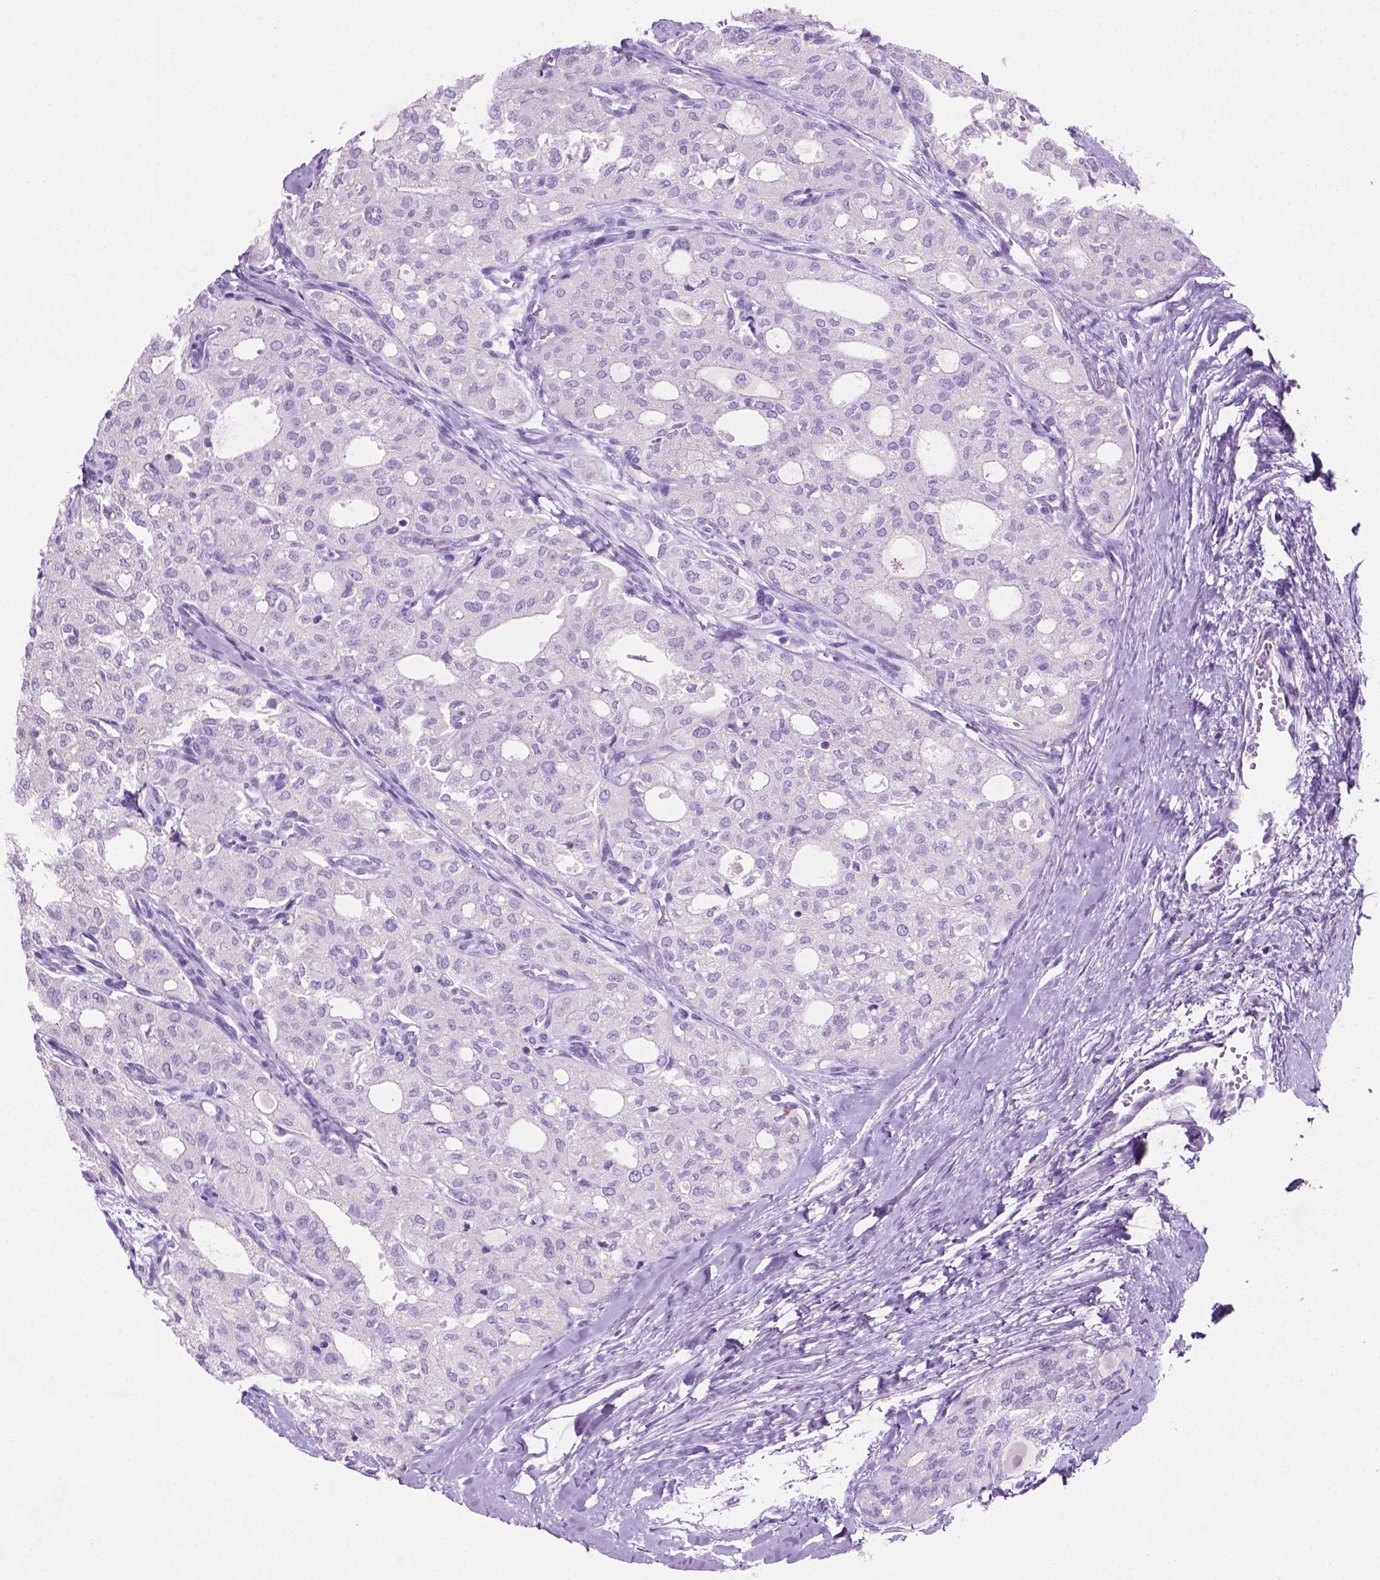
{"staining": {"intensity": "negative", "quantity": "none", "location": "none"}, "tissue": "thyroid cancer", "cell_type": "Tumor cells", "image_type": "cancer", "snomed": [{"axis": "morphology", "description": "Follicular adenoma carcinoma, NOS"}, {"axis": "topography", "description": "Thyroid gland"}], "caption": "Image shows no significant protein positivity in tumor cells of follicular adenoma carcinoma (thyroid).", "gene": "POU4F1", "patient": {"sex": "male", "age": 75}}